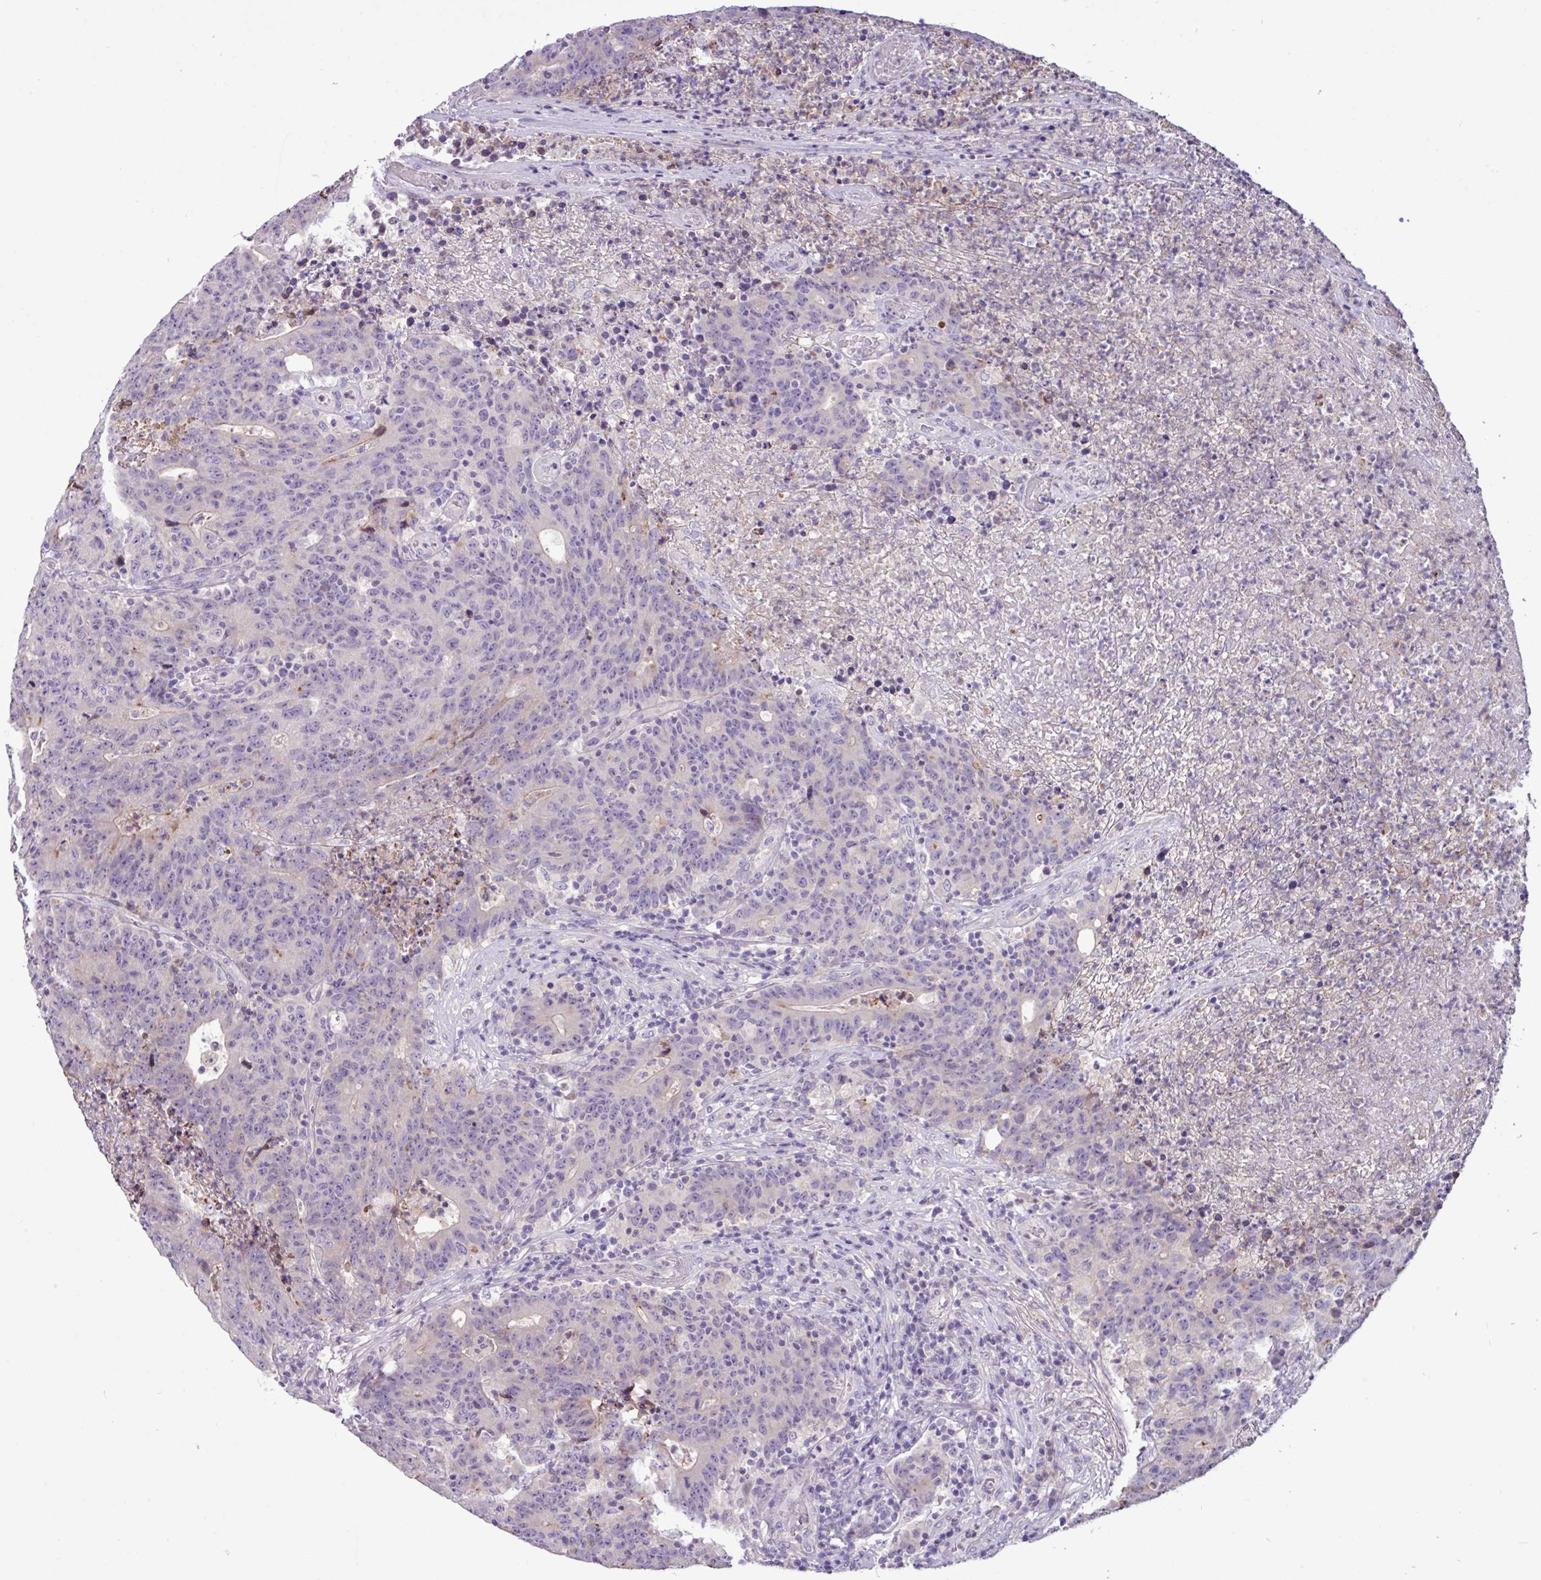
{"staining": {"intensity": "negative", "quantity": "none", "location": "none"}, "tissue": "colorectal cancer", "cell_type": "Tumor cells", "image_type": "cancer", "snomed": [{"axis": "morphology", "description": "Adenocarcinoma, NOS"}, {"axis": "topography", "description": "Colon"}], "caption": "This is a histopathology image of immunohistochemistry (IHC) staining of colorectal cancer, which shows no staining in tumor cells.", "gene": "PNLDC1", "patient": {"sex": "female", "age": 75}}